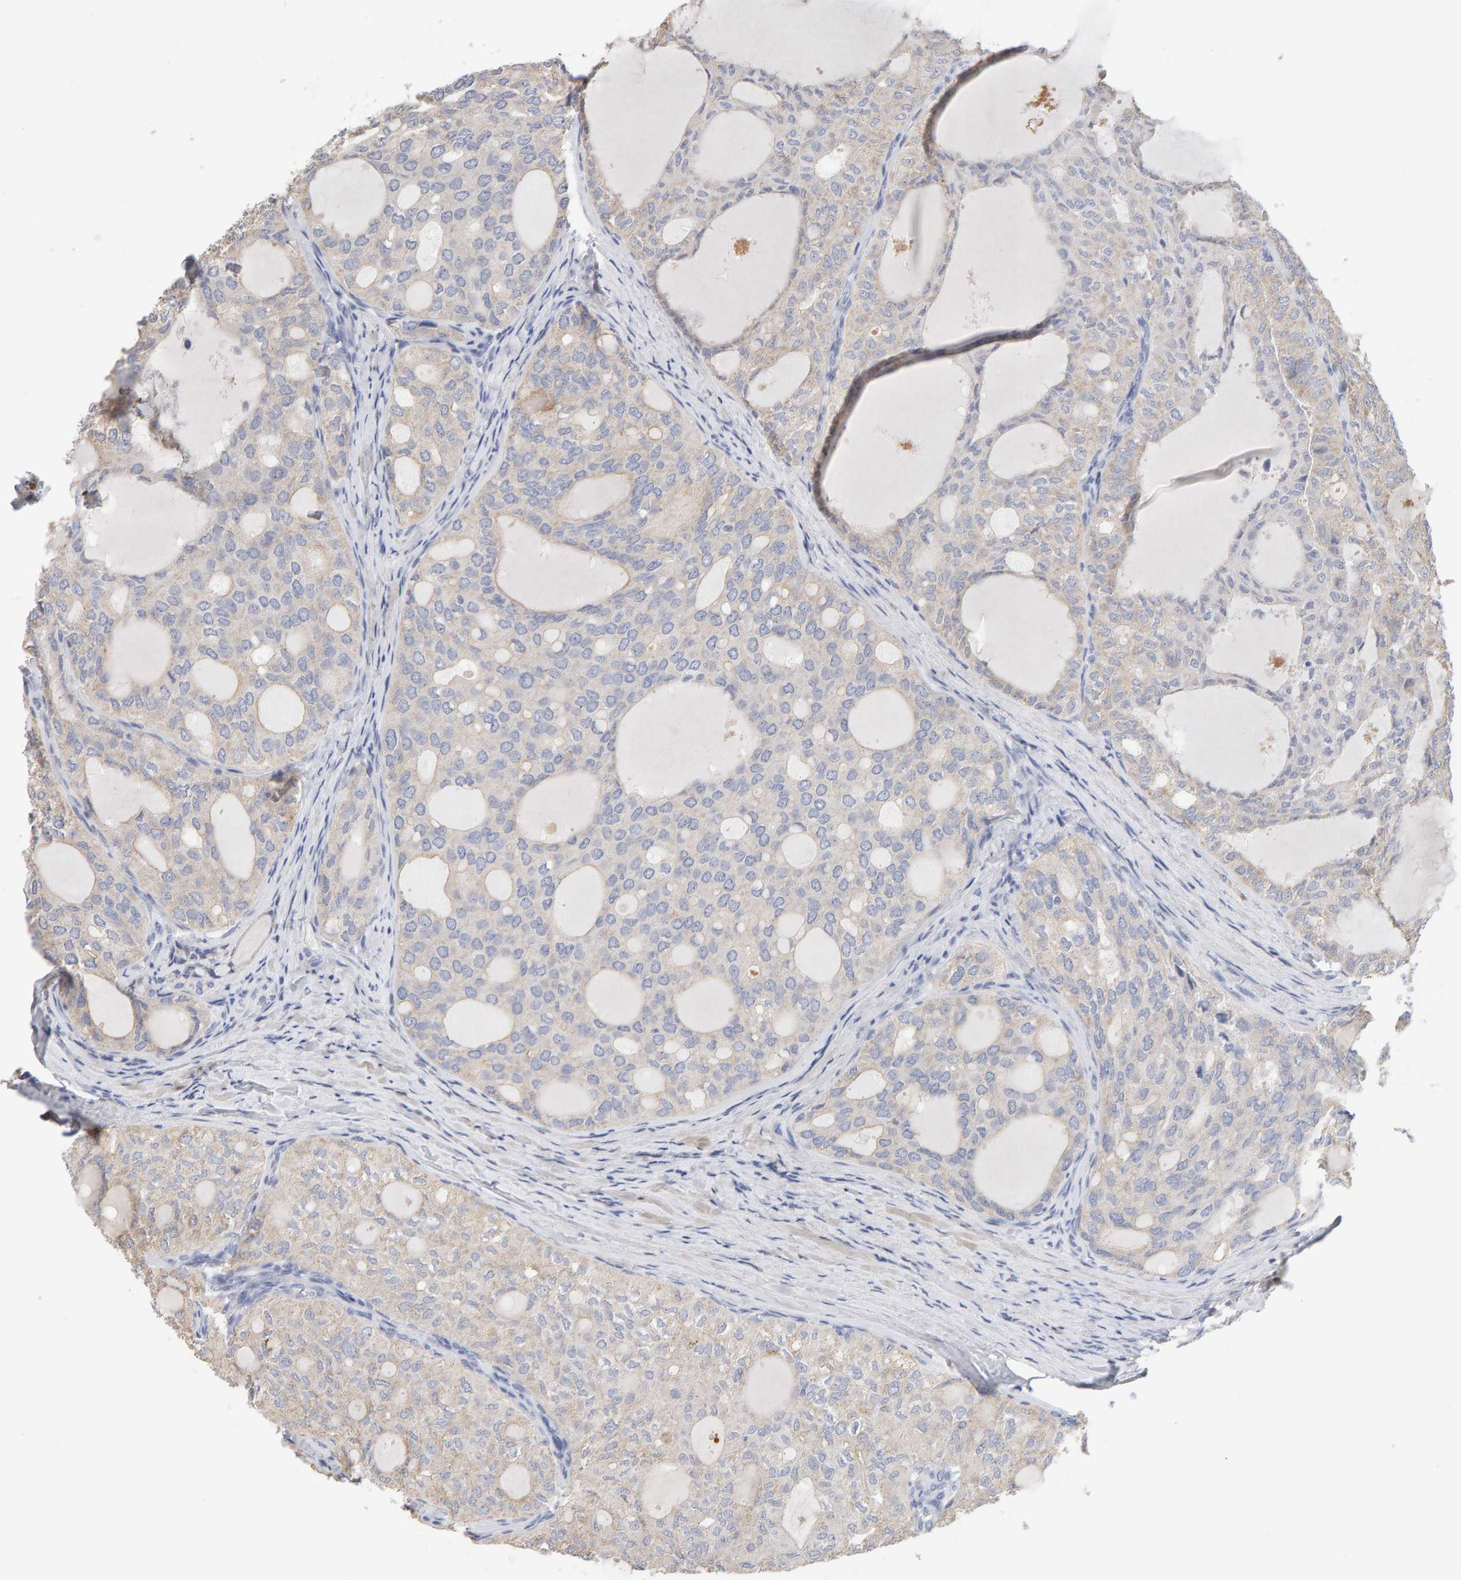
{"staining": {"intensity": "weak", "quantity": "25%-75%", "location": "cytoplasmic/membranous"}, "tissue": "thyroid cancer", "cell_type": "Tumor cells", "image_type": "cancer", "snomed": [{"axis": "morphology", "description": "Follicular adenoma carcinoma, NOS"}, {"axis": "topography", "description": "Thyroid gland"}], "caption": "Follicular adenoma carcinoma (thyroid) tissue demonstrates weak cytoplasmic/membranous expression in approximately 25%-75% of tumor cells, visualized by immunohistochemistry.", "gene": "SGPL1", "patient": {"sex": "male", "age": 75}}